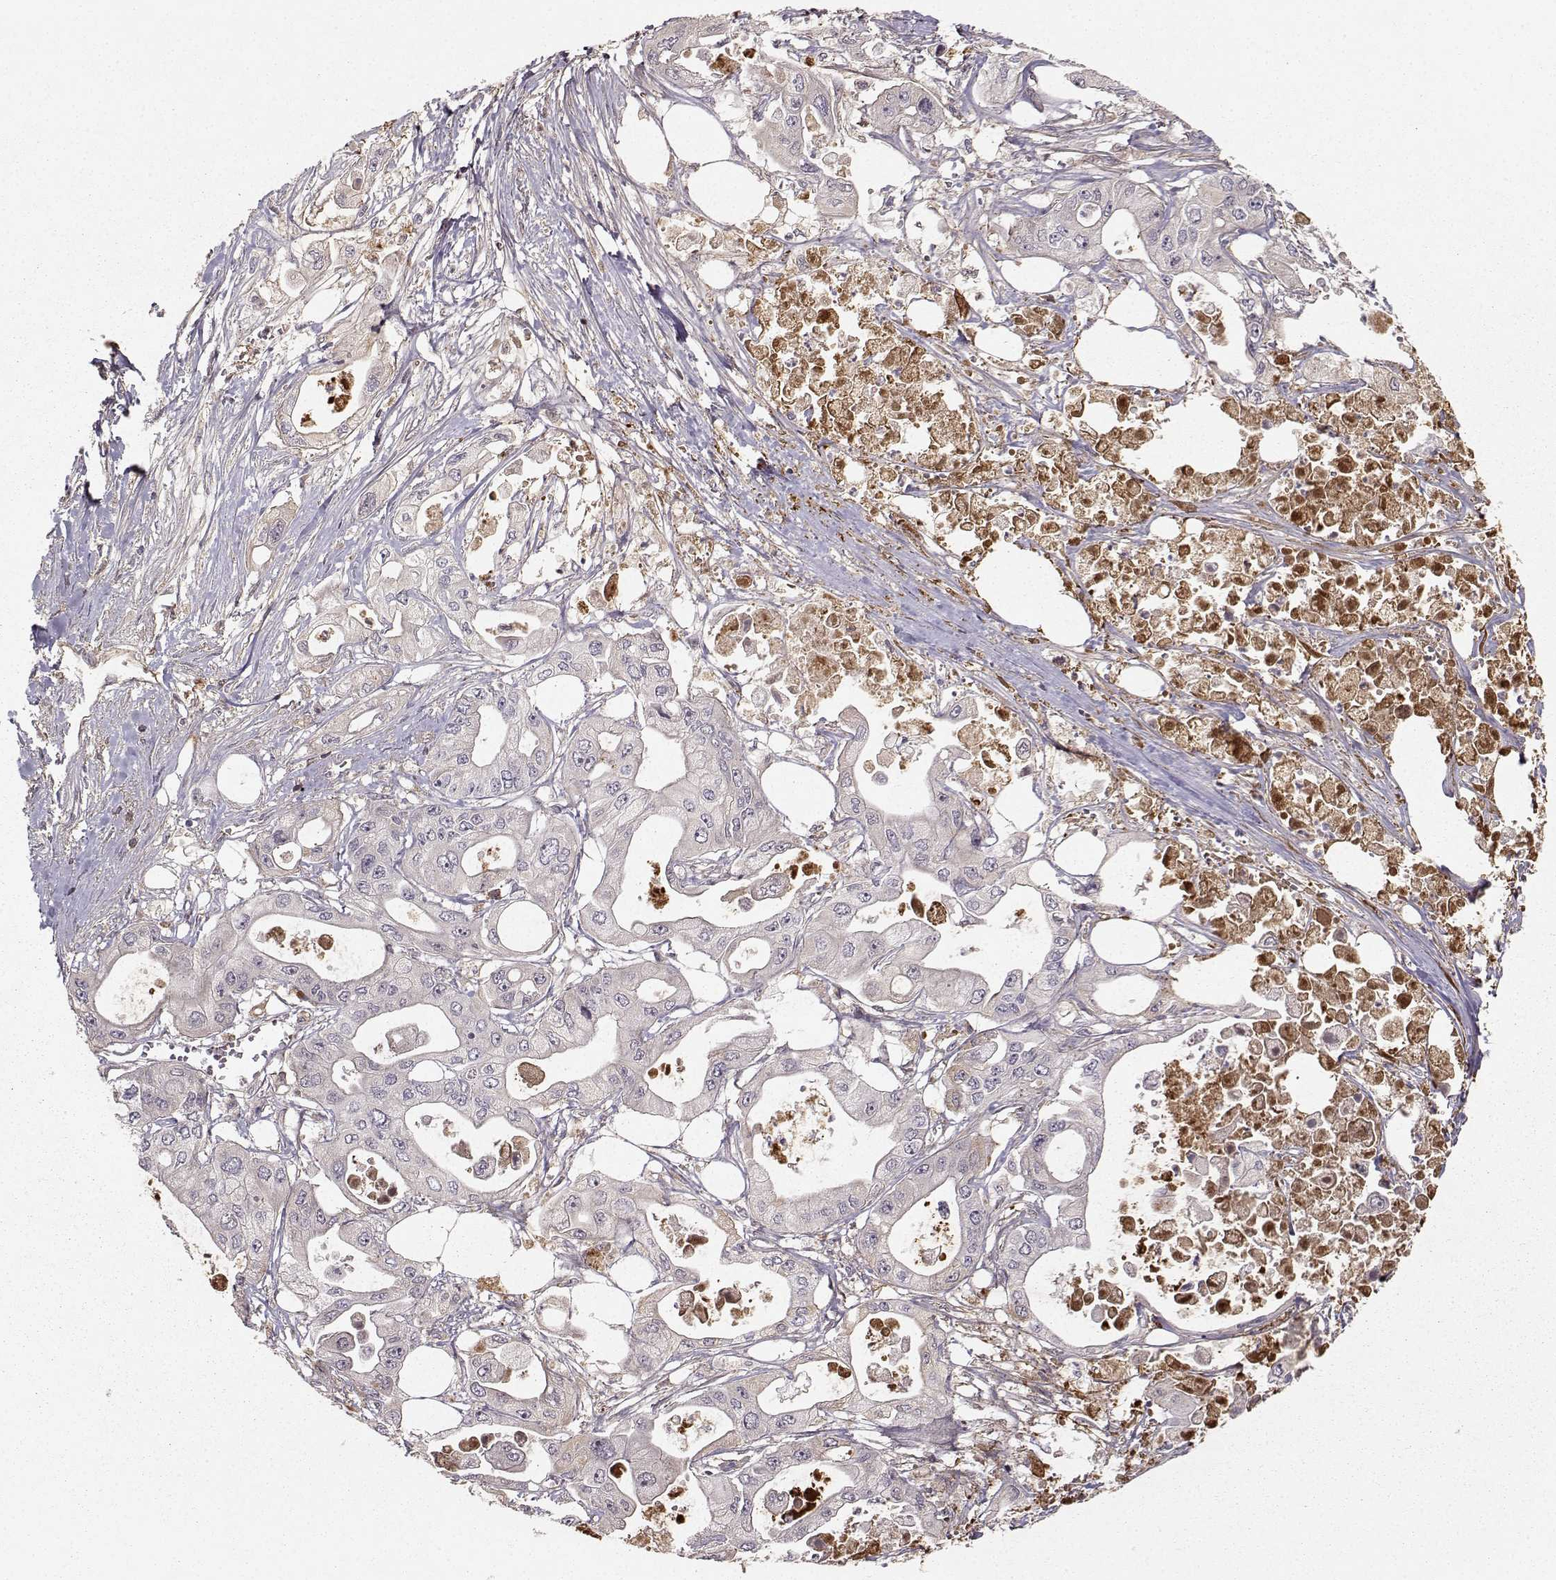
{"staining": {"intensity": "negative", "quantity": "none", "location": "none"}, "tissue": "pancreatic cancer", "cell_type": "Tumor cells", "image_type": "cancer", "snomed": [{"axis": "morphology", "description": "Adenocarcinoma, NOS"}, {"axis": "topography", "description": "Pancreas"}], "caption": "Photomicrograph shows no protein expression in tumor cells of adenocarcinoma (pancreatic) tissue.", "gene": "WNT6", "patient": {"sex": "male", "age": 70}}